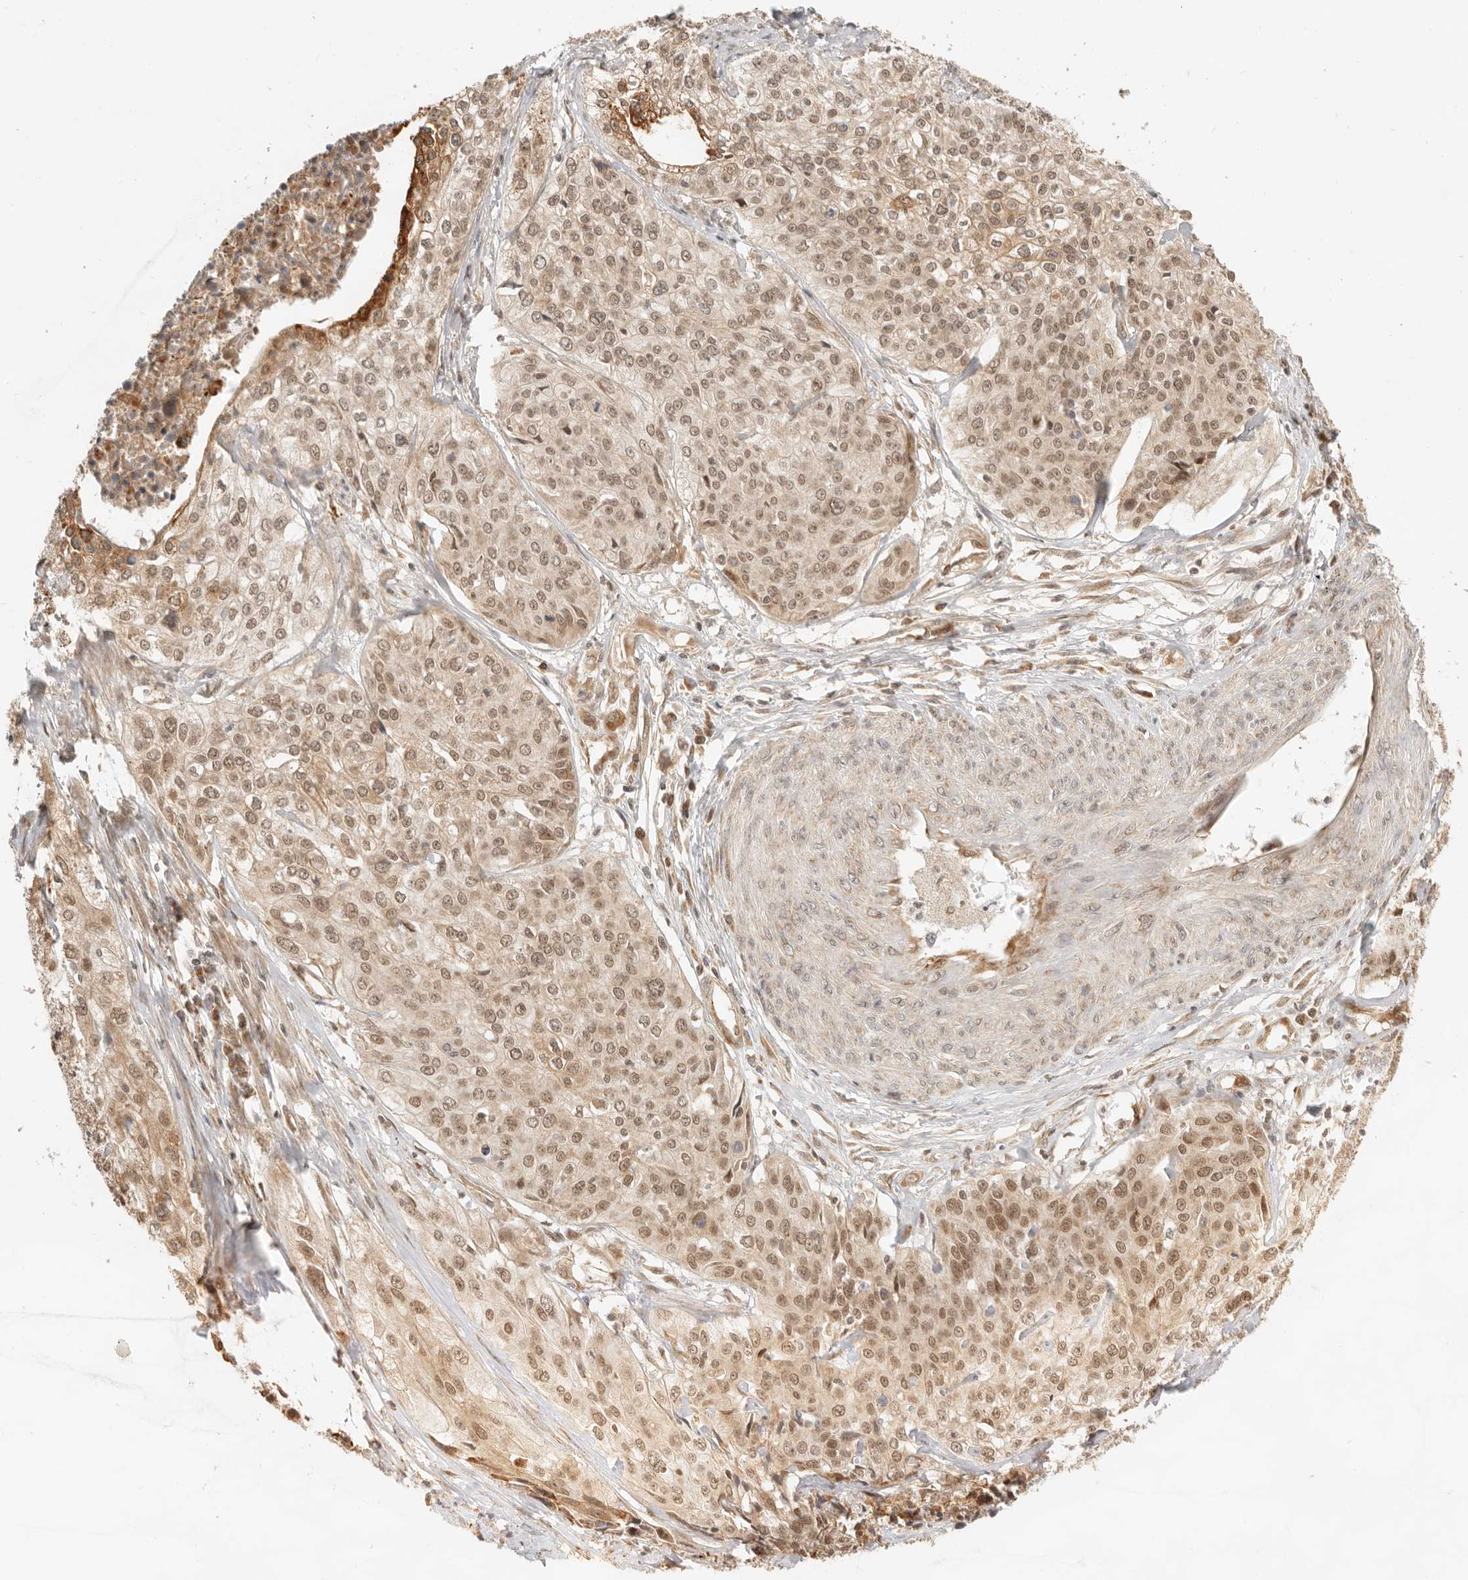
{"staining": {"intensity": "moderate", "quantity": "25%-75%", "location": "cytoplasmic/membranous,nuclear"}, "tissue": "cervical cancer", "cell_type": "Tumor cells", "image_type": "cancer", "snomed": [{"axis": "morphology", "description": "Squamous cell carcinoma, NOS"}, {"axis": "topography", "description": "Cervix"}], "caption": "Cervical cancer was stained to show a protein in brown. There is medium levels of moderate cytoplasmic/membranous and nuclear expression in approximately 25%-75% of tumor cells.", "gene": "BAALC", "patient": {"sex": "female", "age": 31}}